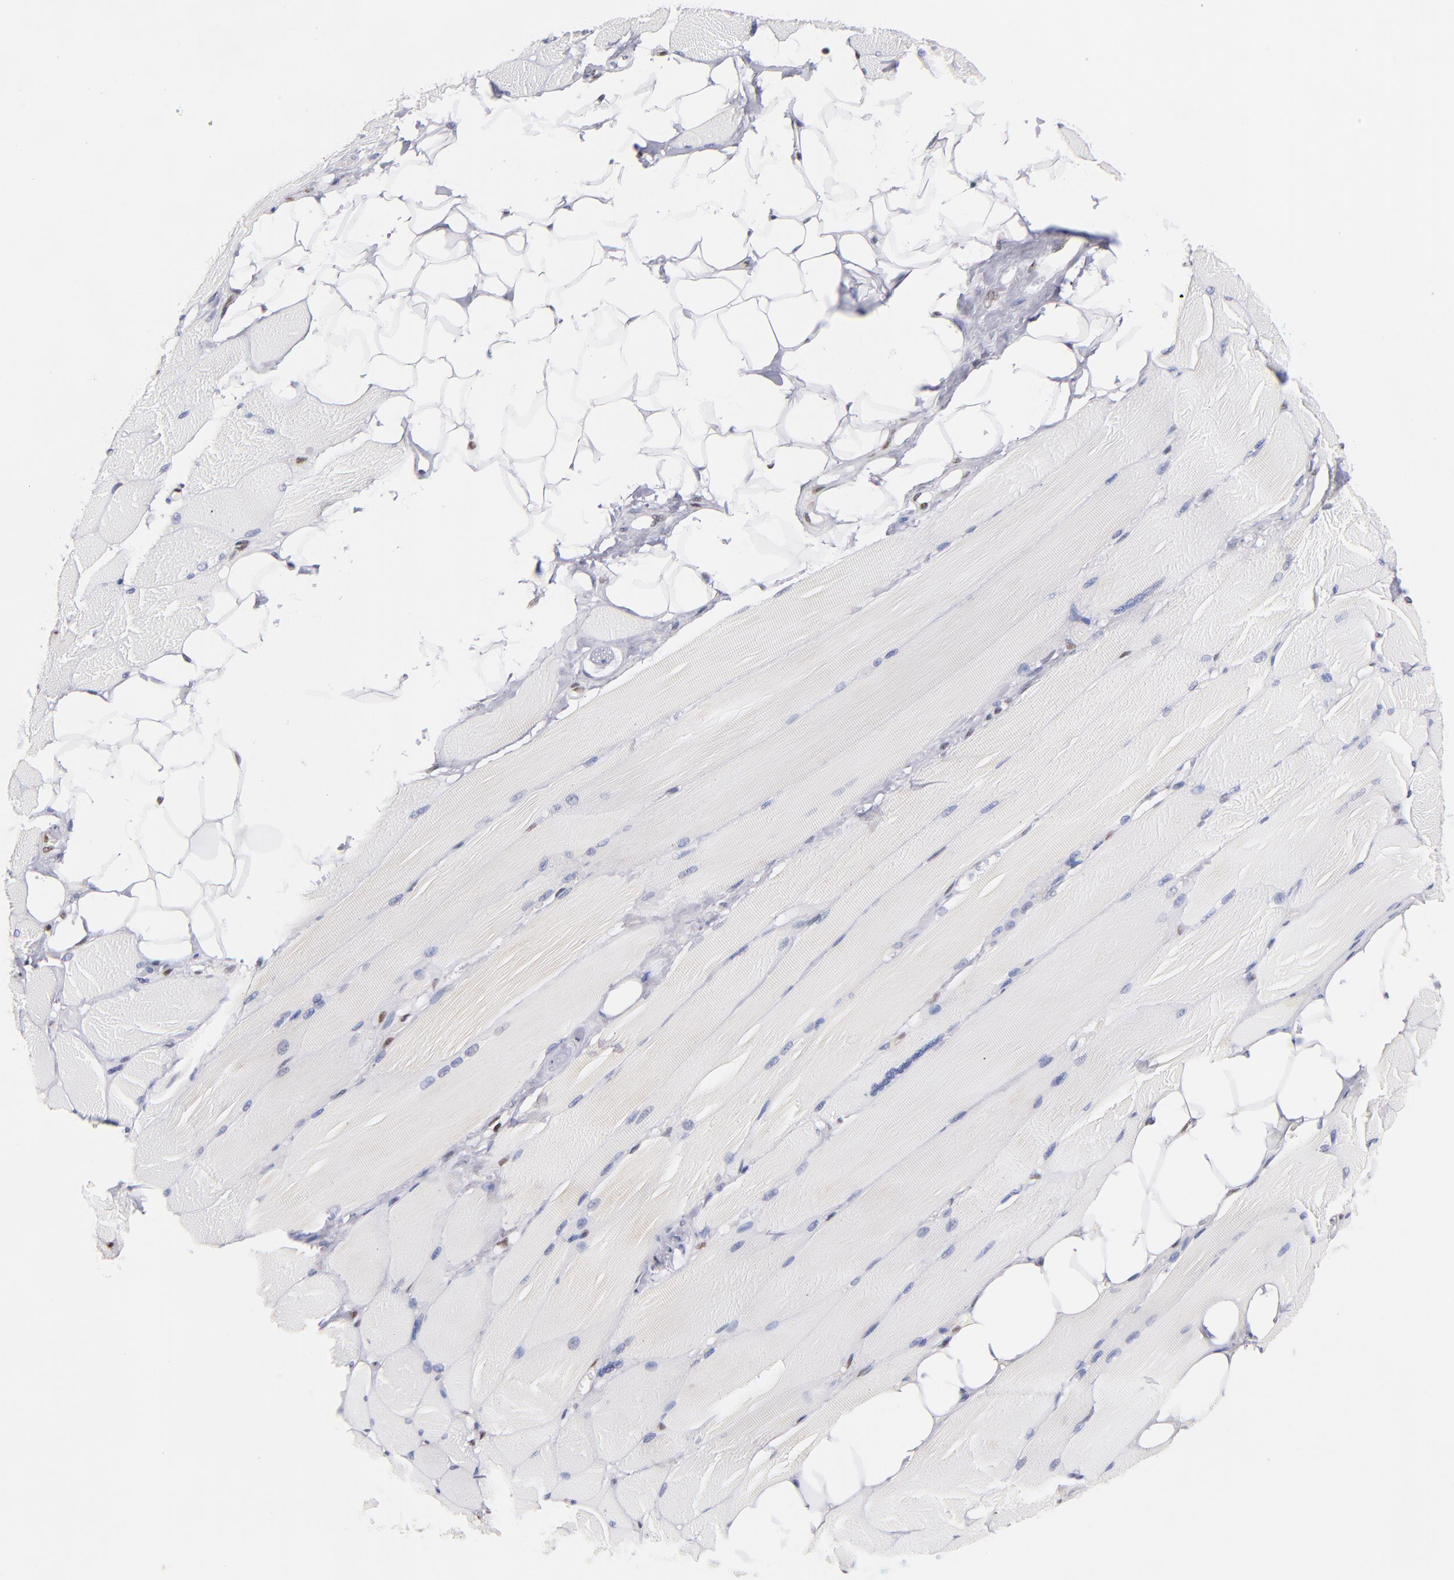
{"staining": {"intensity": "negative", "quantity": "none", "location": "none"}, "tissue": "skeletal muscle", "cell_type": "Myocytes", "image_type": "normal", "snomed": [{"axis": "morphology", "description": "Normal tissue, NOS"}, {"axis": "topography", "description": "Skeletal muscle"}, {"axis": "topography", "description": "Peripheral nerve tissue"}], "caption": "This is an IHC histopathology image of benign human skeletal muscle. There is no expression in myocytes.", "gene": "IFI16", "patient": {"sex": "female", "age": 84}}